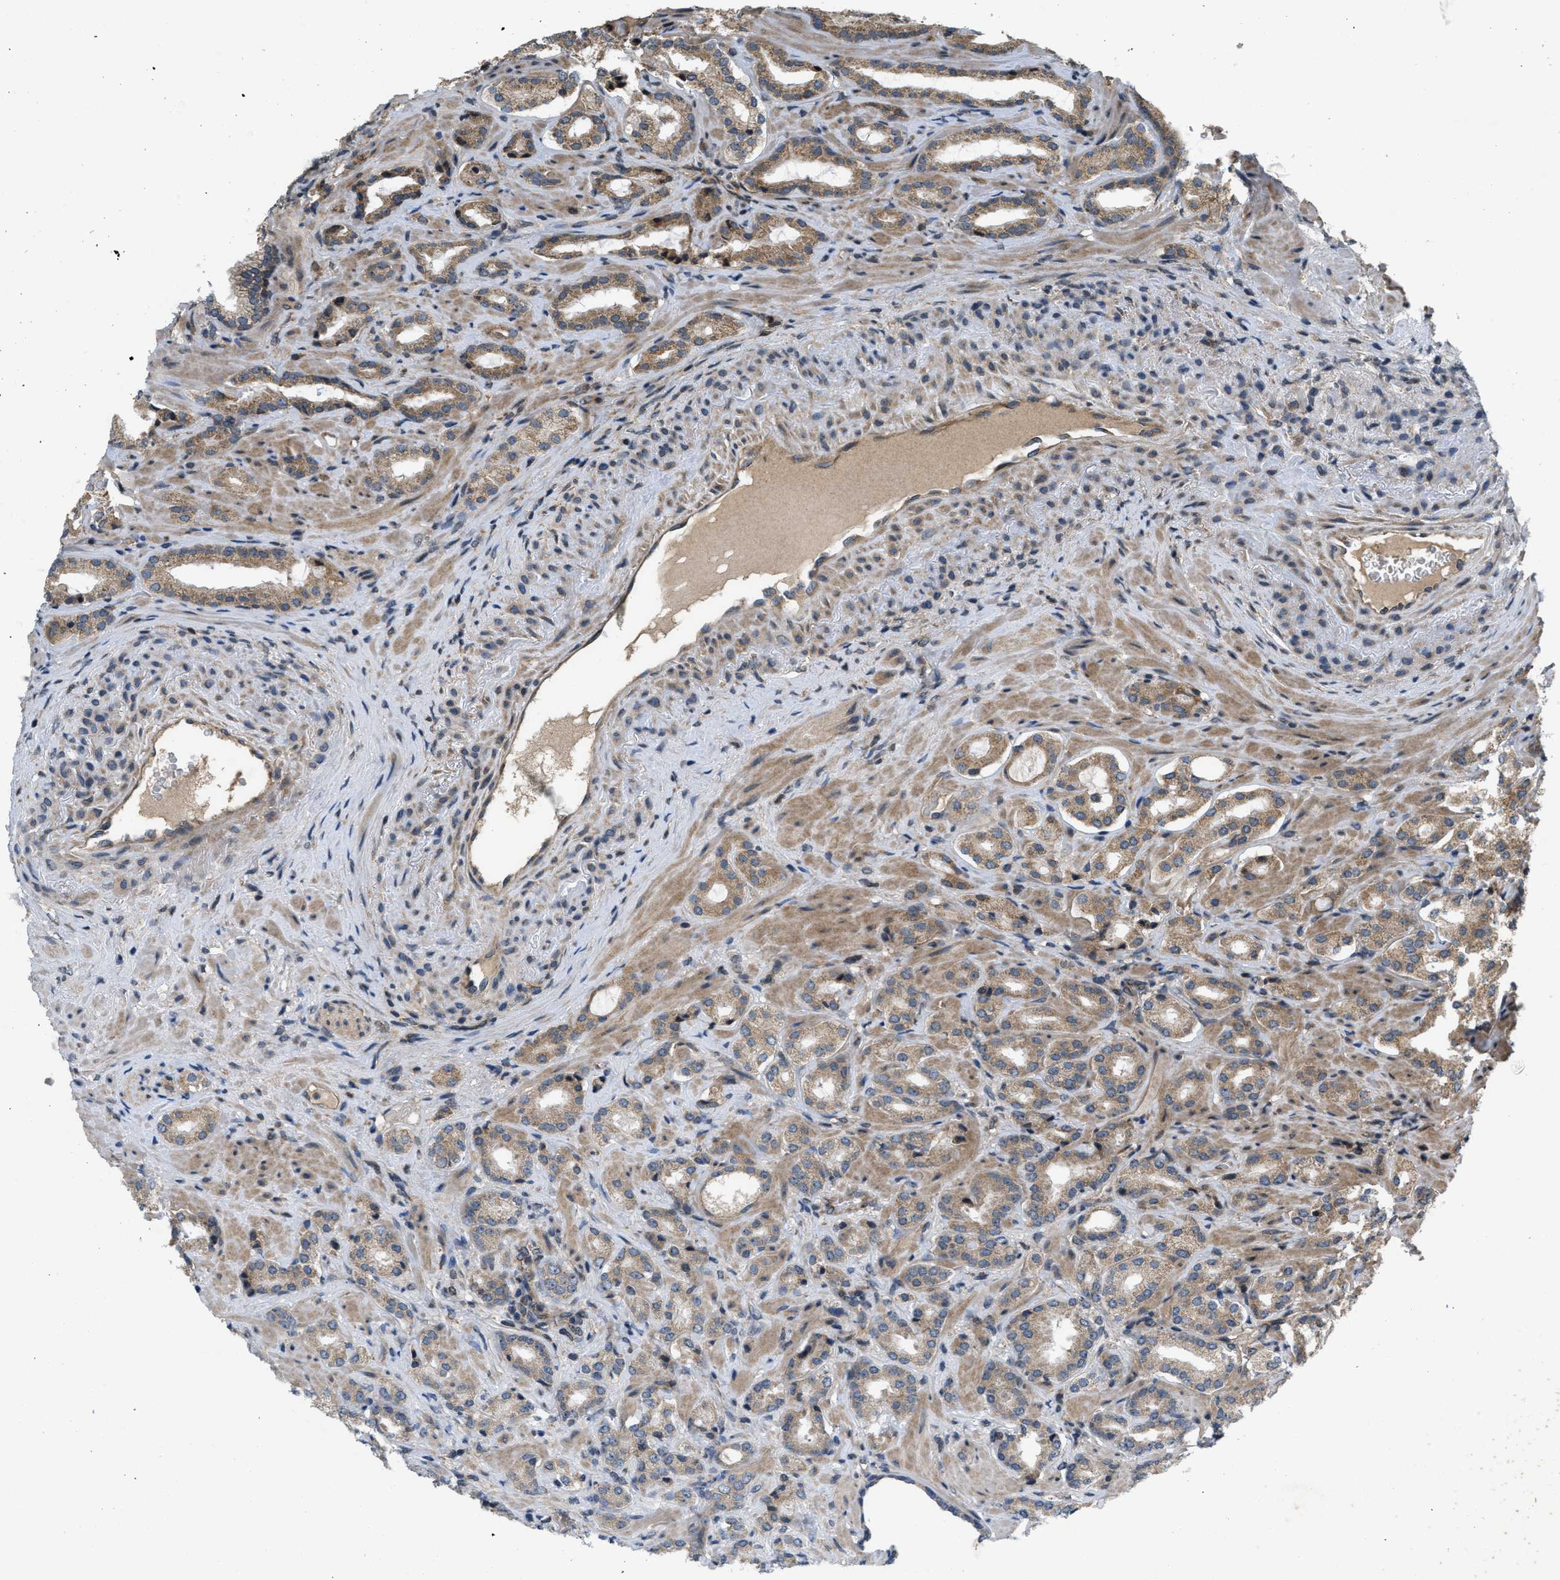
{"staining": {"intensity": "weak", "quantity": ">75%", "location": "cytoplasmic/membranous"}, "tissue": "prostate cancer", "cell_type": "Tumor cells", "image_type": "cancer", "snomed": [{"axis": "morphology", "description": "Adenocarcinoma, High grade"}, {"axis": "topography", "description": "Prostate"}], "caption": "High-magnification brightfield microscopy of prostate high-grade adenocarcinoma stained with DAB (brown) and counterstained with hematoxylin (blue). tumor cells exhibit weak cytoplasmic/membranous expression is identified in about>75% of cells.", "gene": "SPTLC1", "patient": {"sex": "male", "age": 64}}